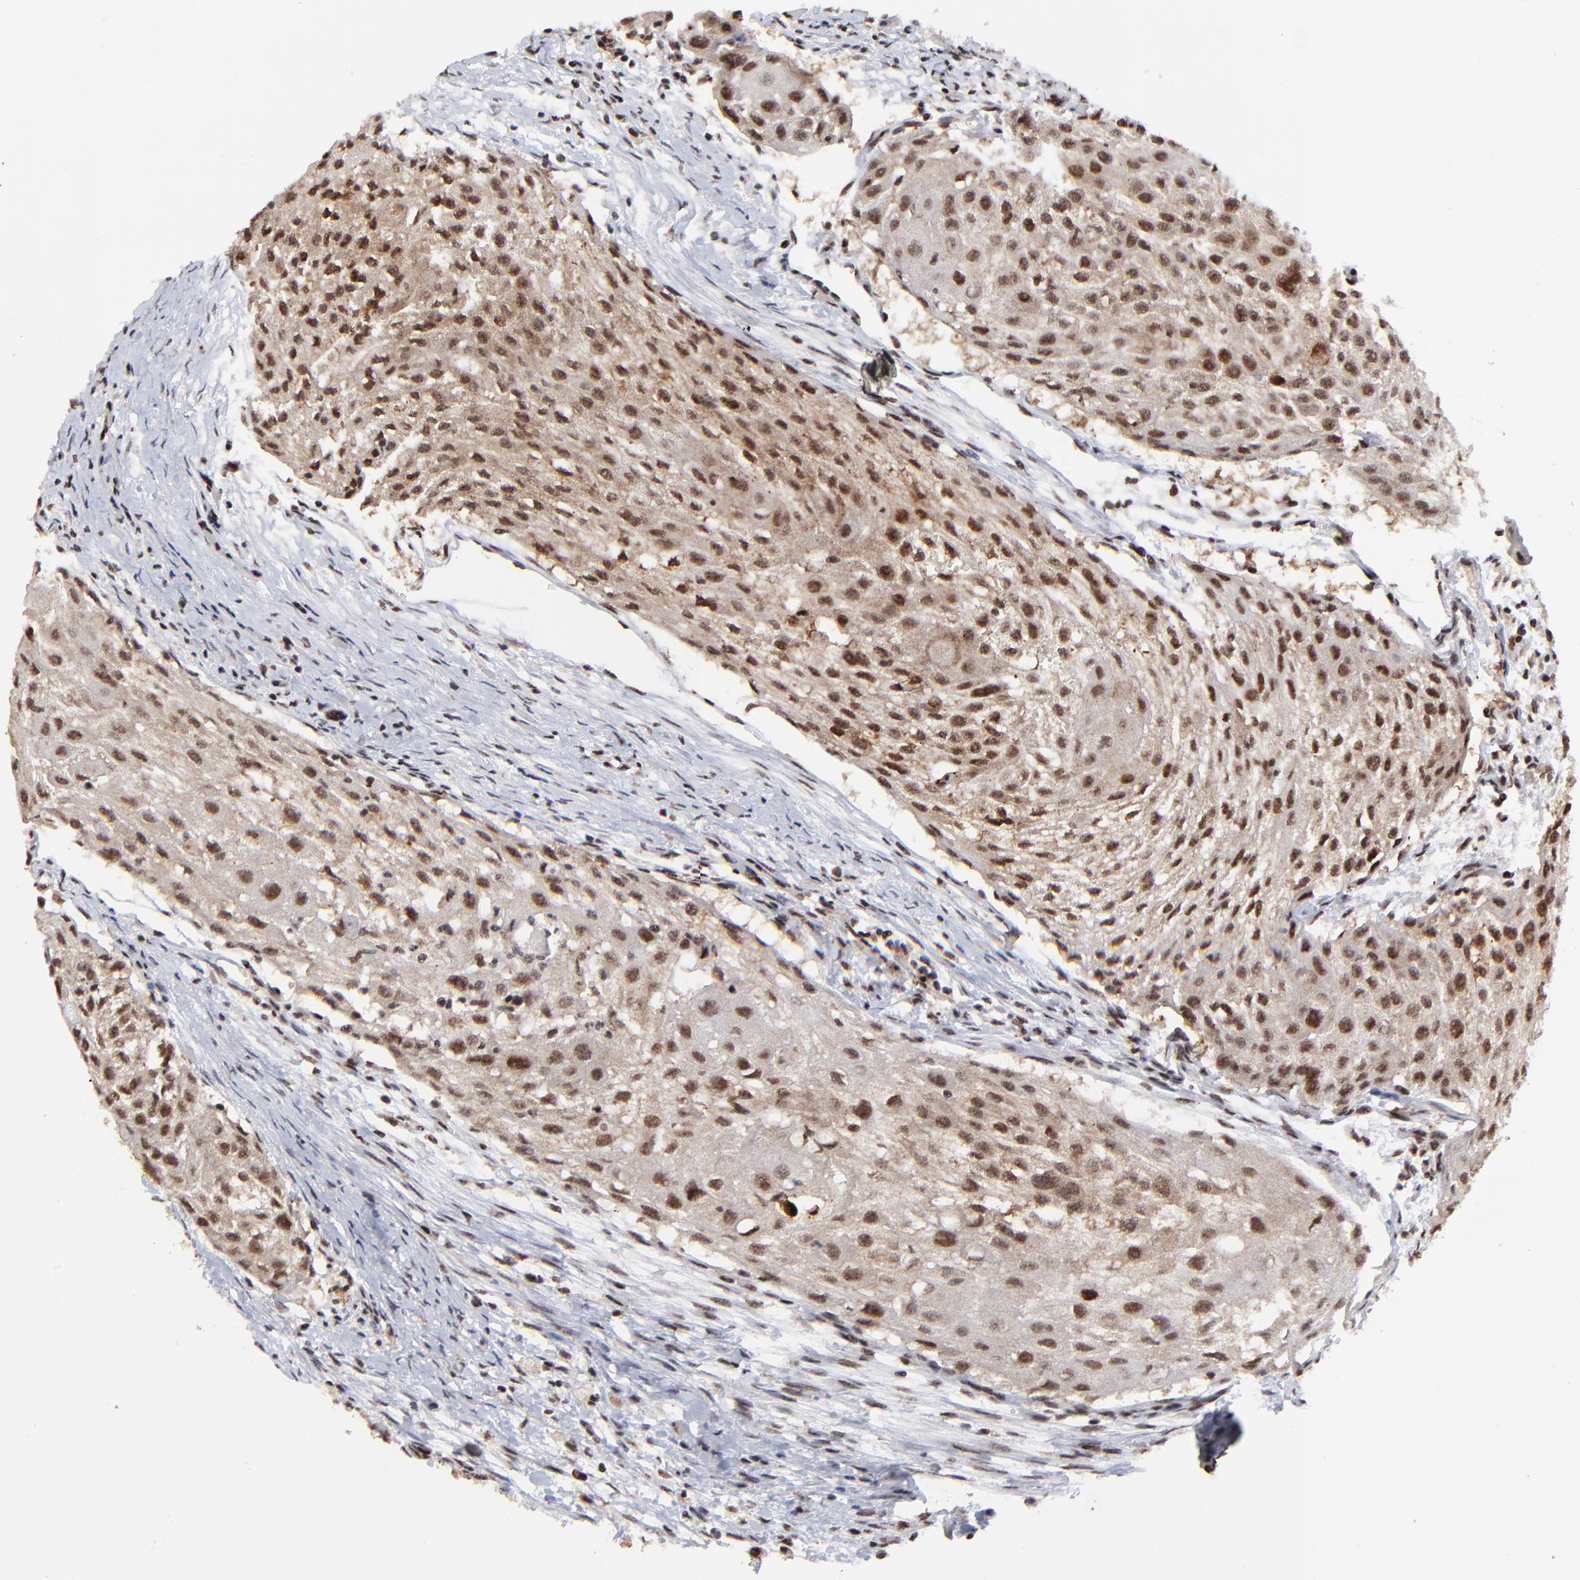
{"staining": {"intensity": "strong", "quantity": ">75%", "location": "nuclear"}, "tissue": "head and neck cancer", "cell_type": "Tumor cells", "image_type": "cancer", "snomed": [{"axis": "morphology", "description": "Squamous cell carcinoma, NOS"}, {"axis": "topography", "description": "Head-Neck"}], "caption": "IHC histopathology image of head and neck cancer stained for a protein (brown), which demonstrates high levels of strong nuclear staining in approximately >75% of tumor cells.", "gene": "RBM22", "patient": {"sex": "male", "age": 64}}